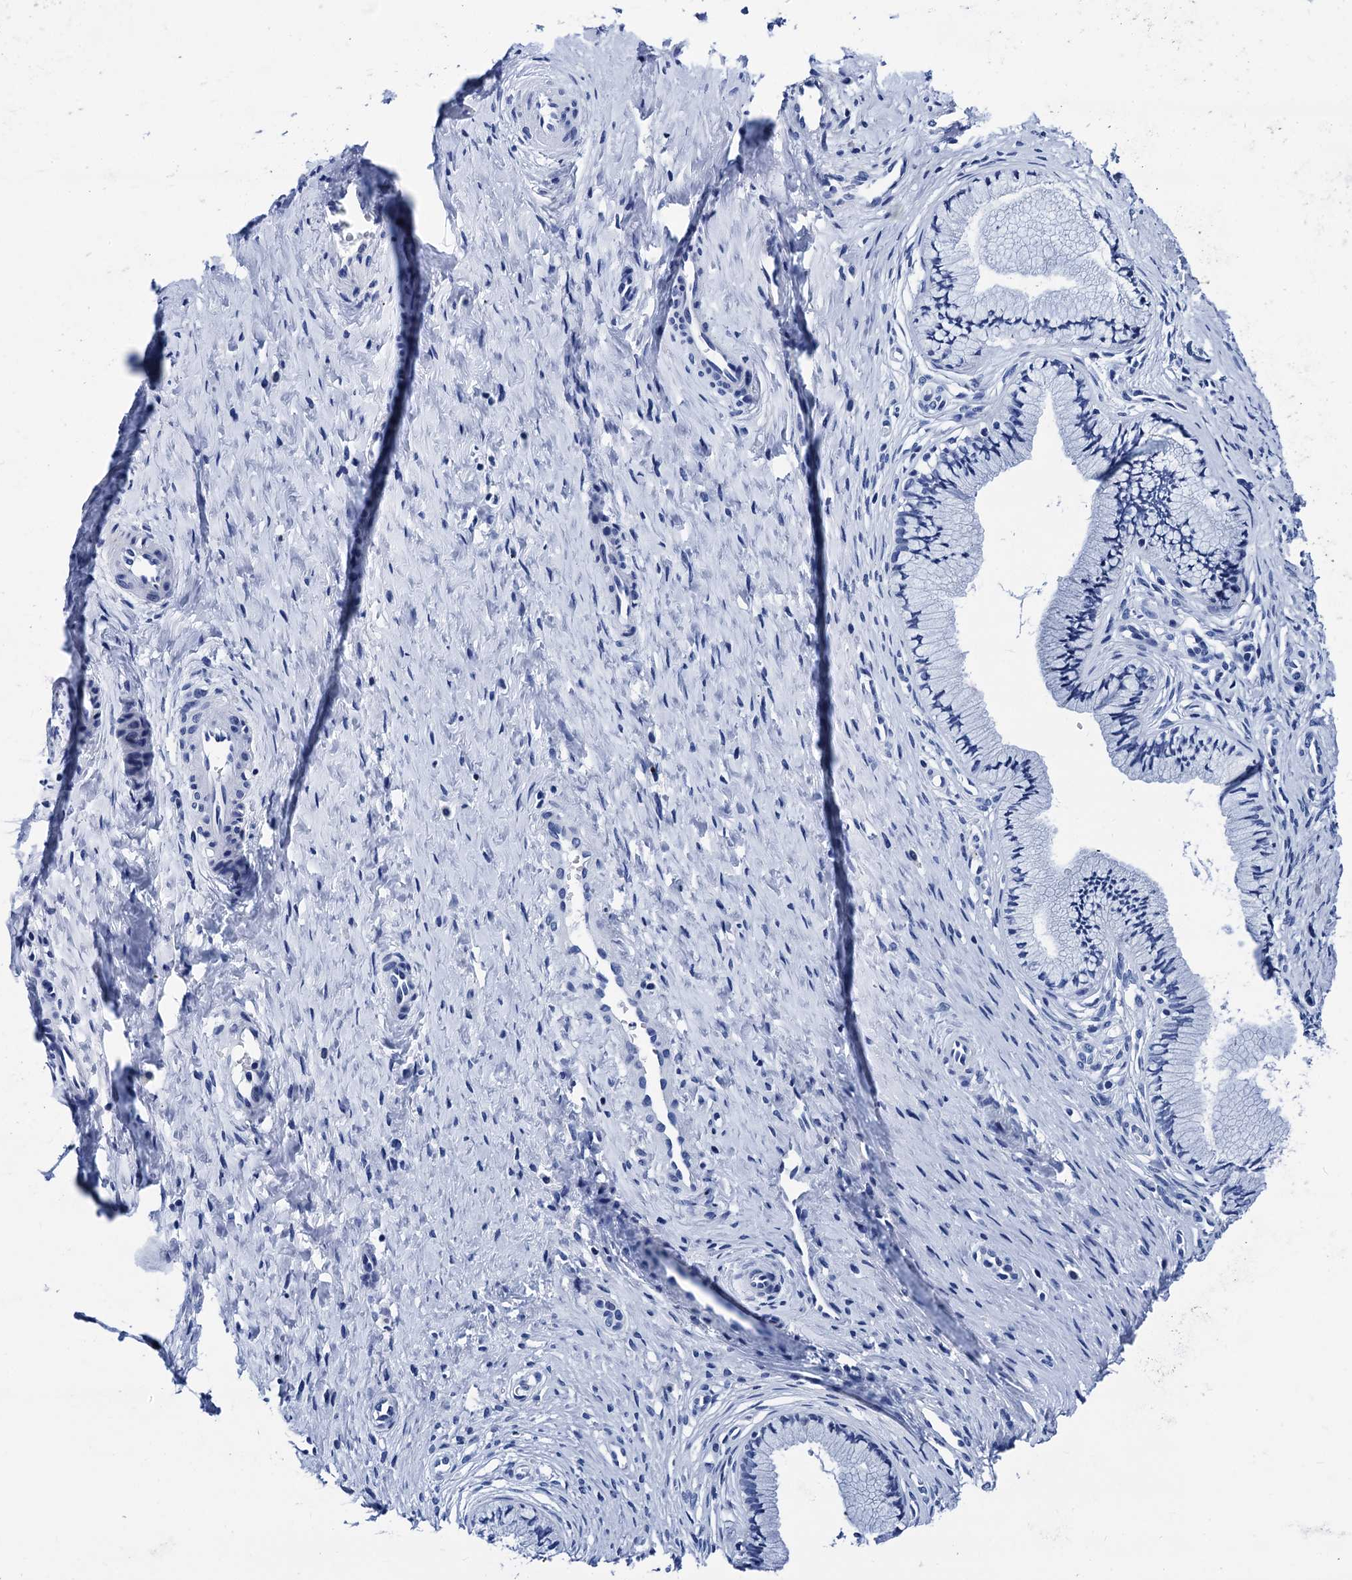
{"staining": {"intensity": "negative", "quantity": "none", "location": "none"}, "tissue": "cervix", "cell_type": "Glandular cells", "image_type": "normal", "snomed": [{"axis": "morphology", "description": "Normal tissue, NOS"}, {"axis": "topography", "description": "Cervix"}], "caption": "IHC of benign human cervix displays no expression in glandular cells.", "gene": "MYBPC3", "patient": {"sex": "female", "age": 36}}